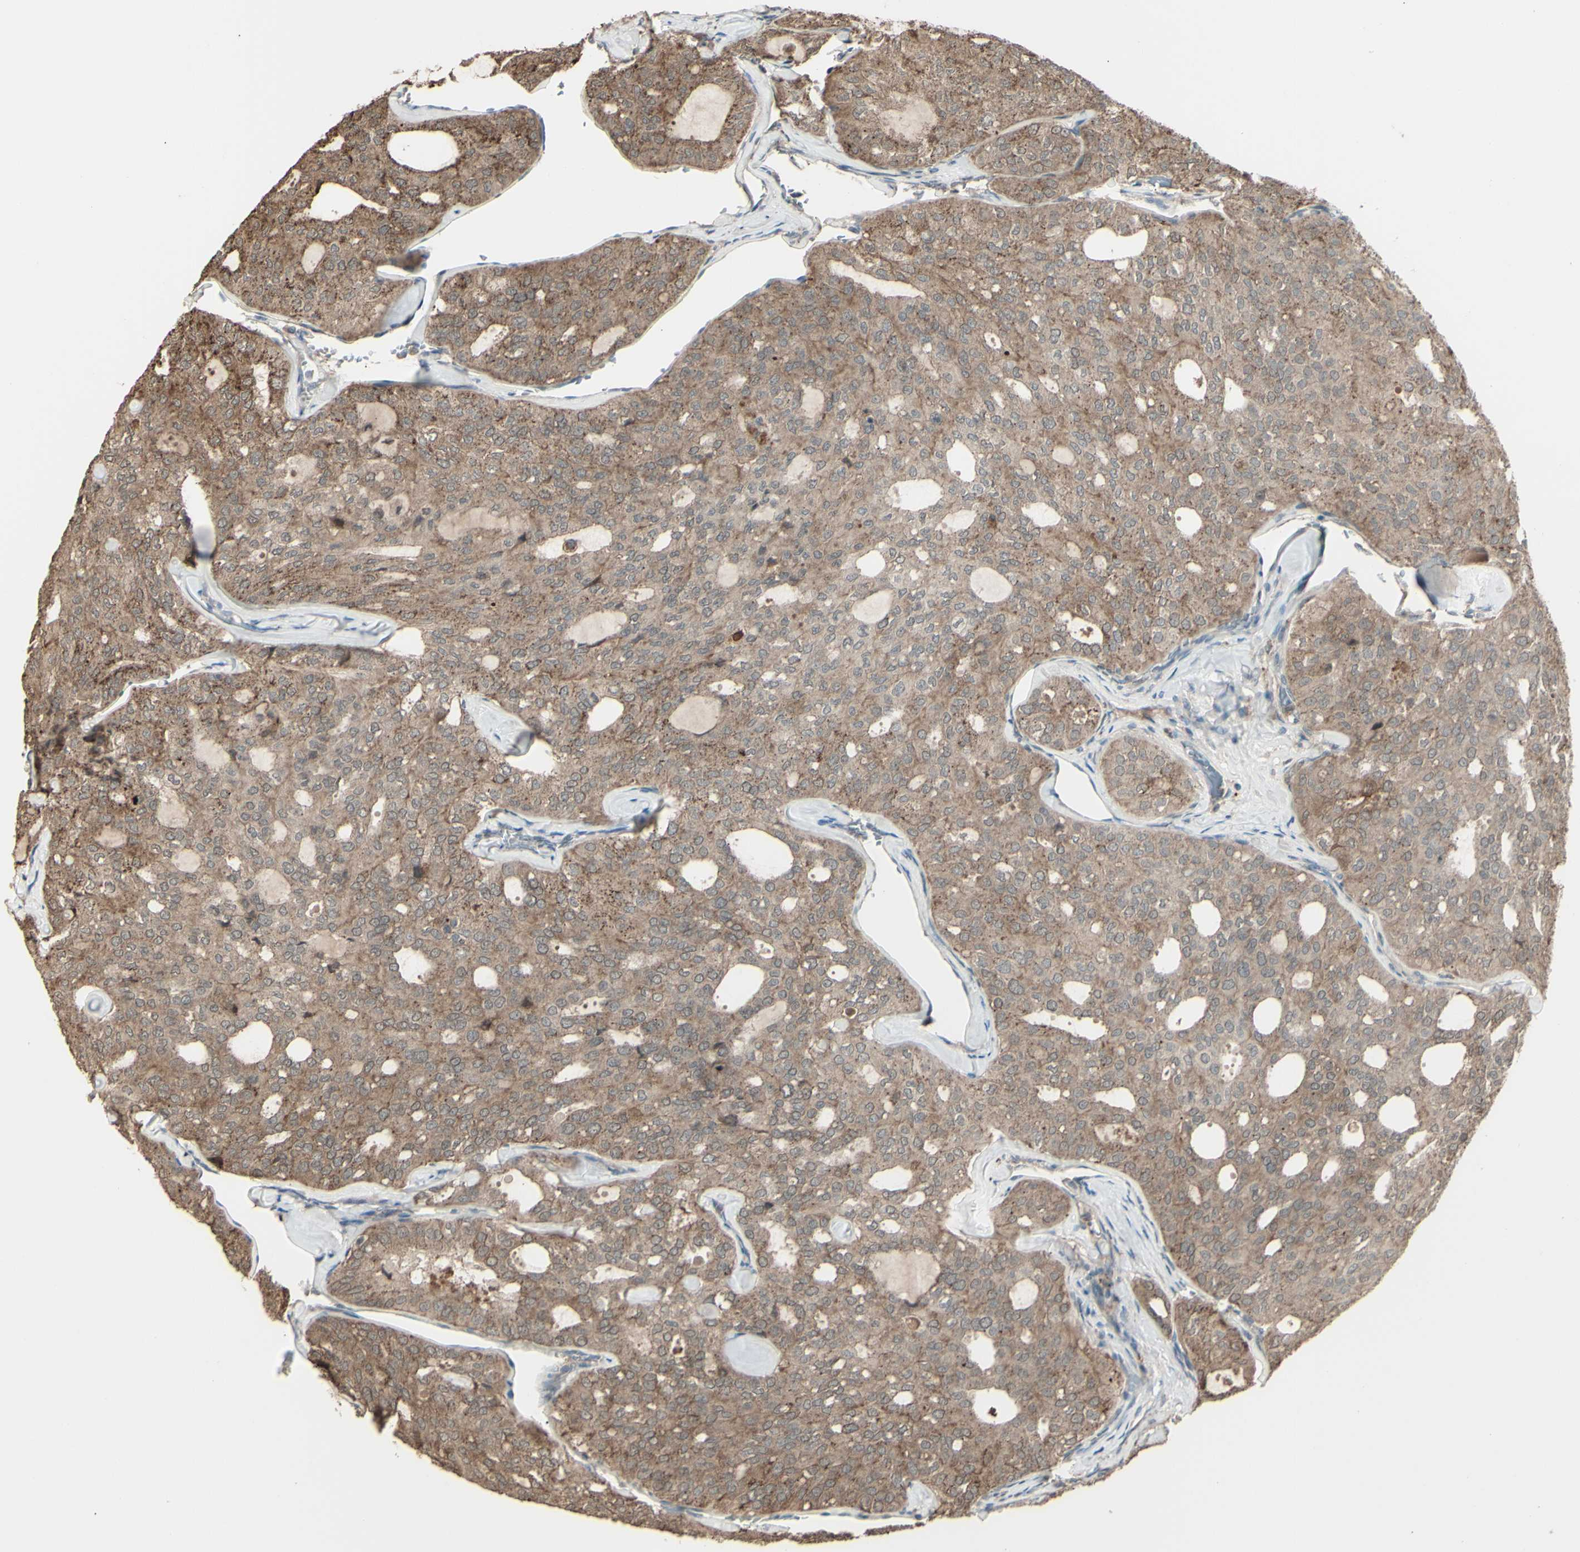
{"staining": {"intensity": "moderate", "quantity": ">75%", "location": "cytoplasmic/membranous"}, "tissue": "thyroid cancer", "cell_type": "Tumor cells", "image_type": "cancer", "snomed": [{"axis": "morphology", "description": "Follicular adenoma carcinoma, NOS"}, {"axis": "topography", "description": "Thyroid gland"}], "caption": "This histopathology image shows immunohistochemistry (IHC) staining of thyroid cancer (follicular adenoma carcinoma), with medium moderate cytoplasmic/membranous staining in about >75% of tumor cells.", "gene": "GNAS", "patient": {"sex": "male", "age": 75}}